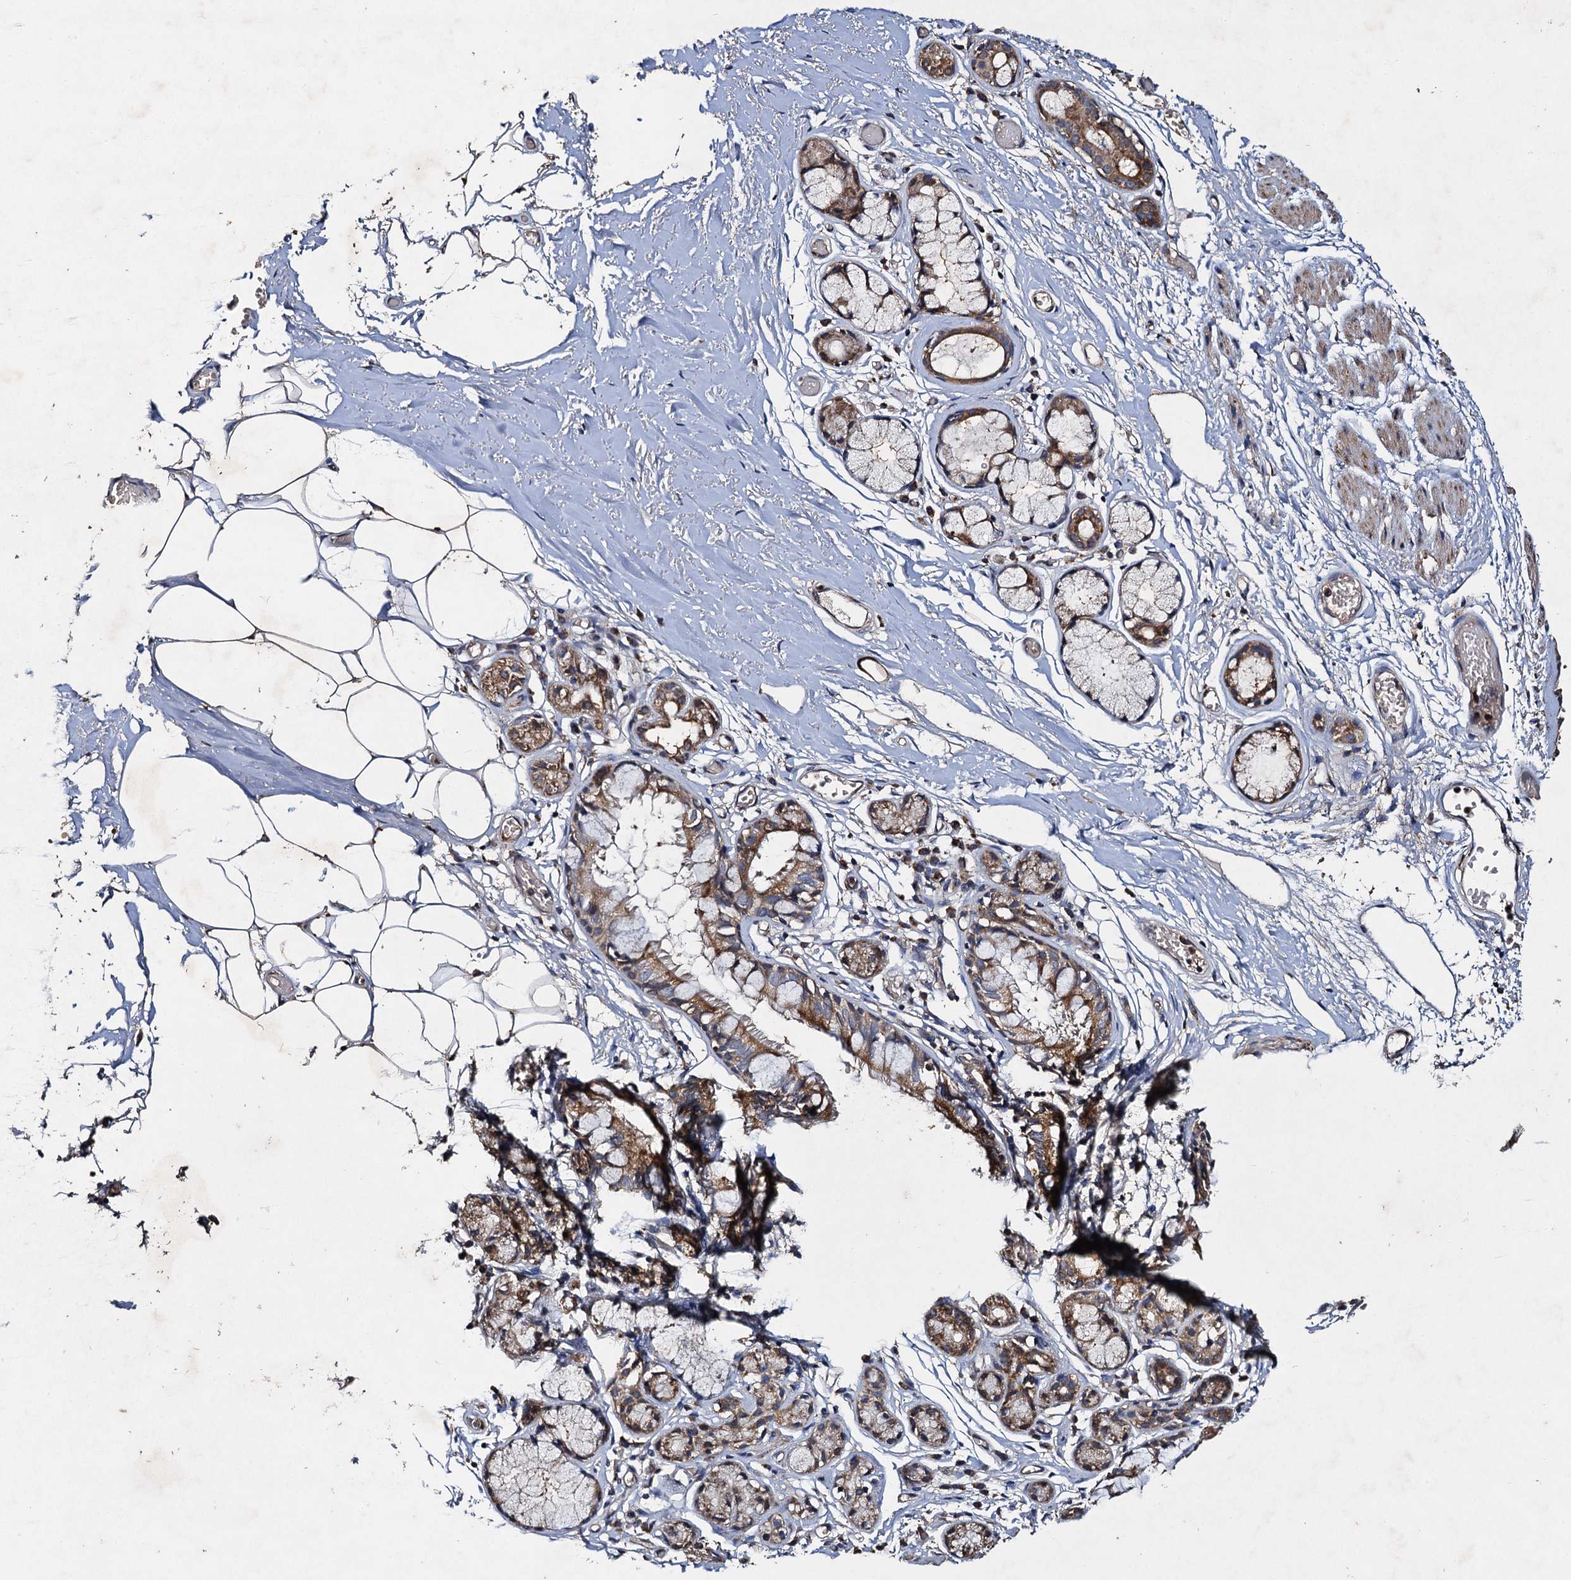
{"staining": {"intensity": "moderate", "quantity": ">75%", "location": "cytoplasmic/membranous"}, "tissue": "bronchus", "cell_type": "Respiratory epithelial cells", "image_type": "normal", "snomed": [{"axis": "morphology", "description": "Normal tissue, NOS"}, {"axis": "topography", "description": "Bronchus"}, {"axis": "topography", "description": "Lung"}], "caption": "Immunohistochemistry (IHC) staining of benign bronchus, which demonstrates medium levels of moderate cytoplasmic/membranous expression in approximately >75% of respiratory epithelial cells indicating moderate cytoplasmic/membranous protein expression. The staining was performed using DAB (3,3'-diaminobenzidine) (brown) for protein detection and nuclei were counterstained in hematoxylin (blue).", "gene": "NDUFA13", "patient": {"sex": "male", "age": 56}}